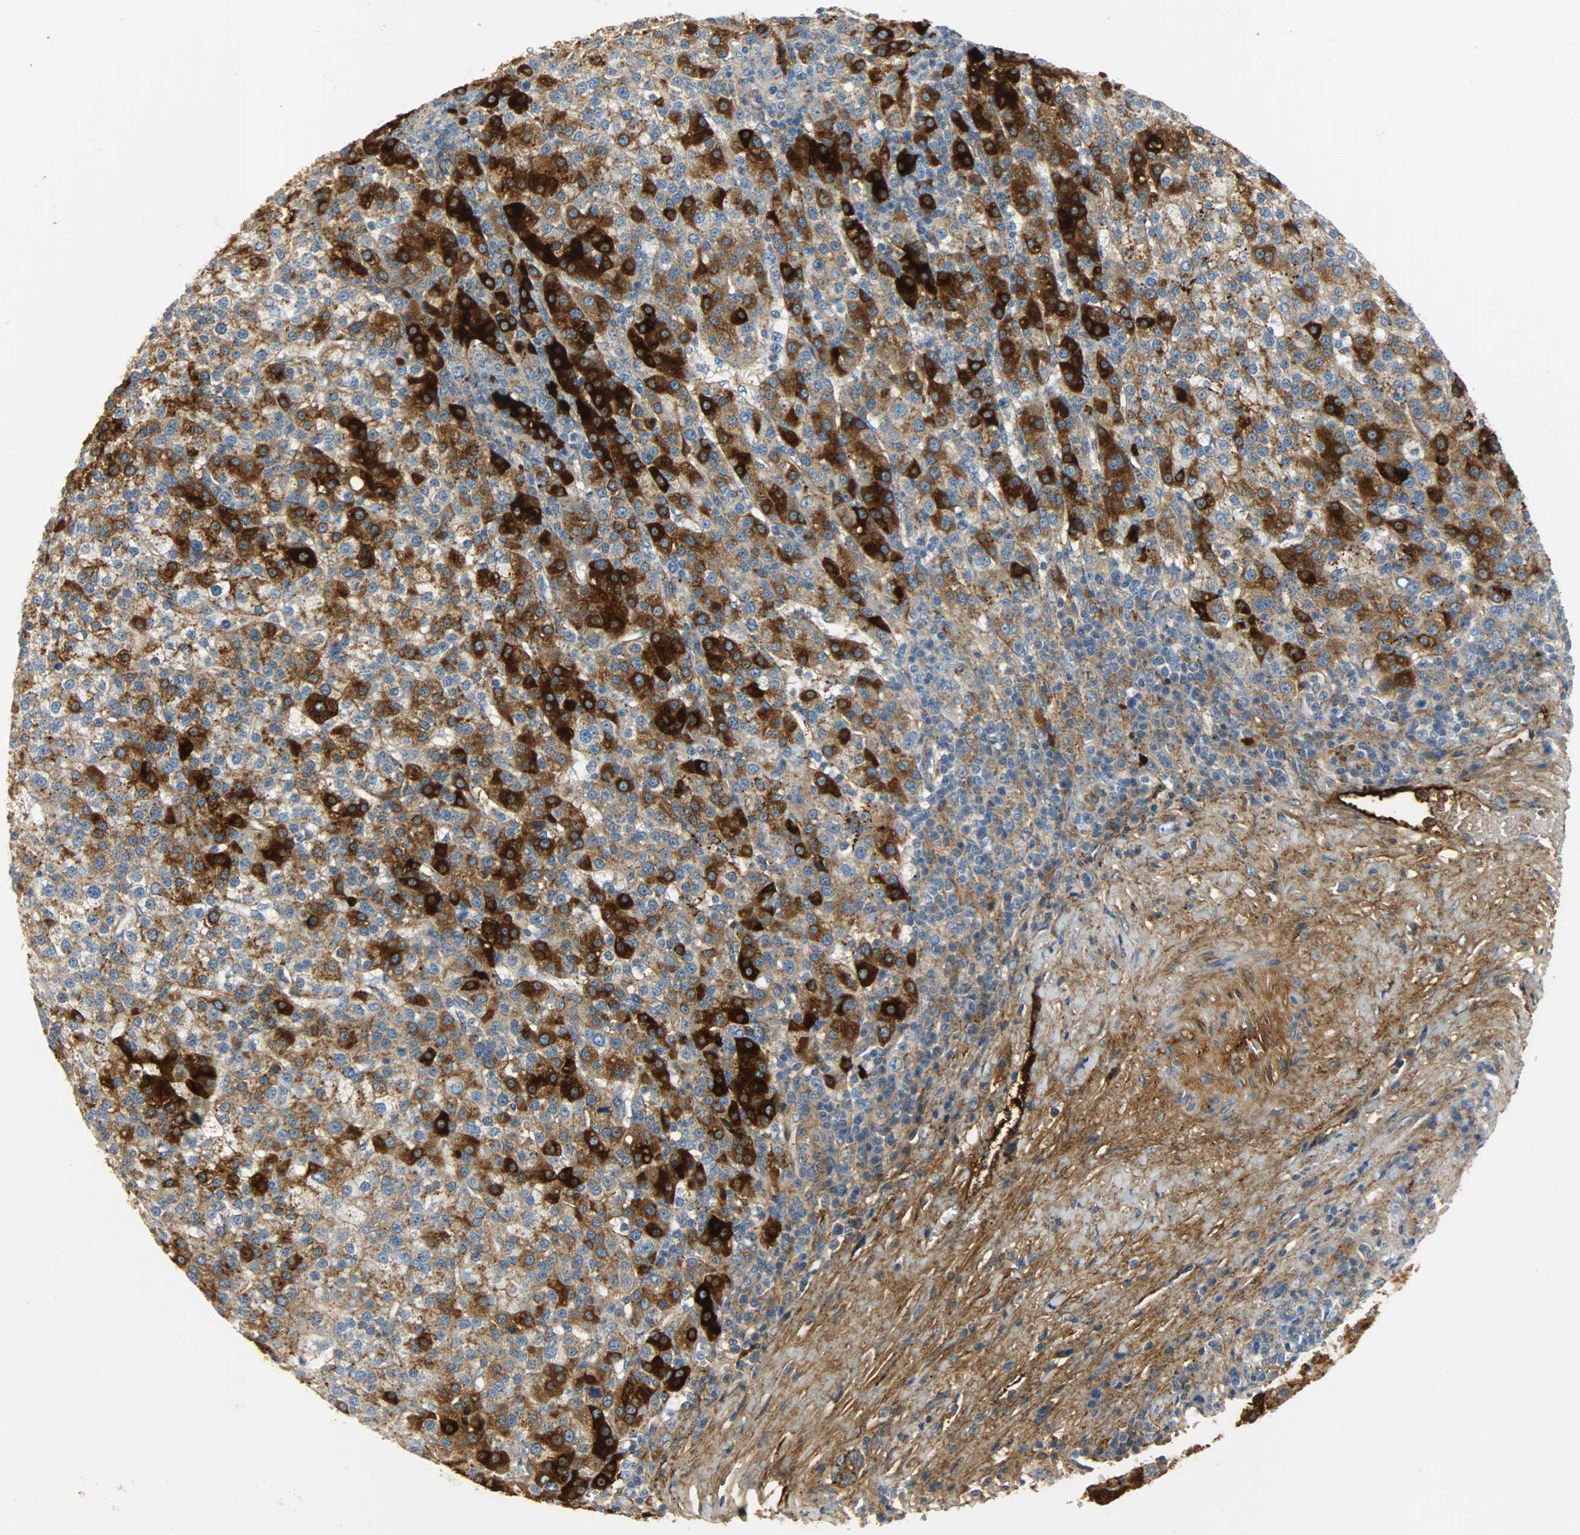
{"staining": {"intensity": "strong", "quantity": ">75%", "location": "cytoplasmic/membranous"}, "tissue": "liver cancer", "cell_type": "Tumor cells", "image_type": "cancer", "snomed": [{"axis": "morphology", "description": "Carcinoma, Hepatocellular, NOS"}, {"axis": "topography", "description": "Liver"}], "caption": "Immunohistochemical staining of human hepatocellular carcinoma (liver) demonstrates high levels of strong cytoplasmic/membranous expression in approximately >75% of tumor cells. Nuclei are stained in blue.", "gene": "CRP", "patient": {"sex": "female", "age": 58}}